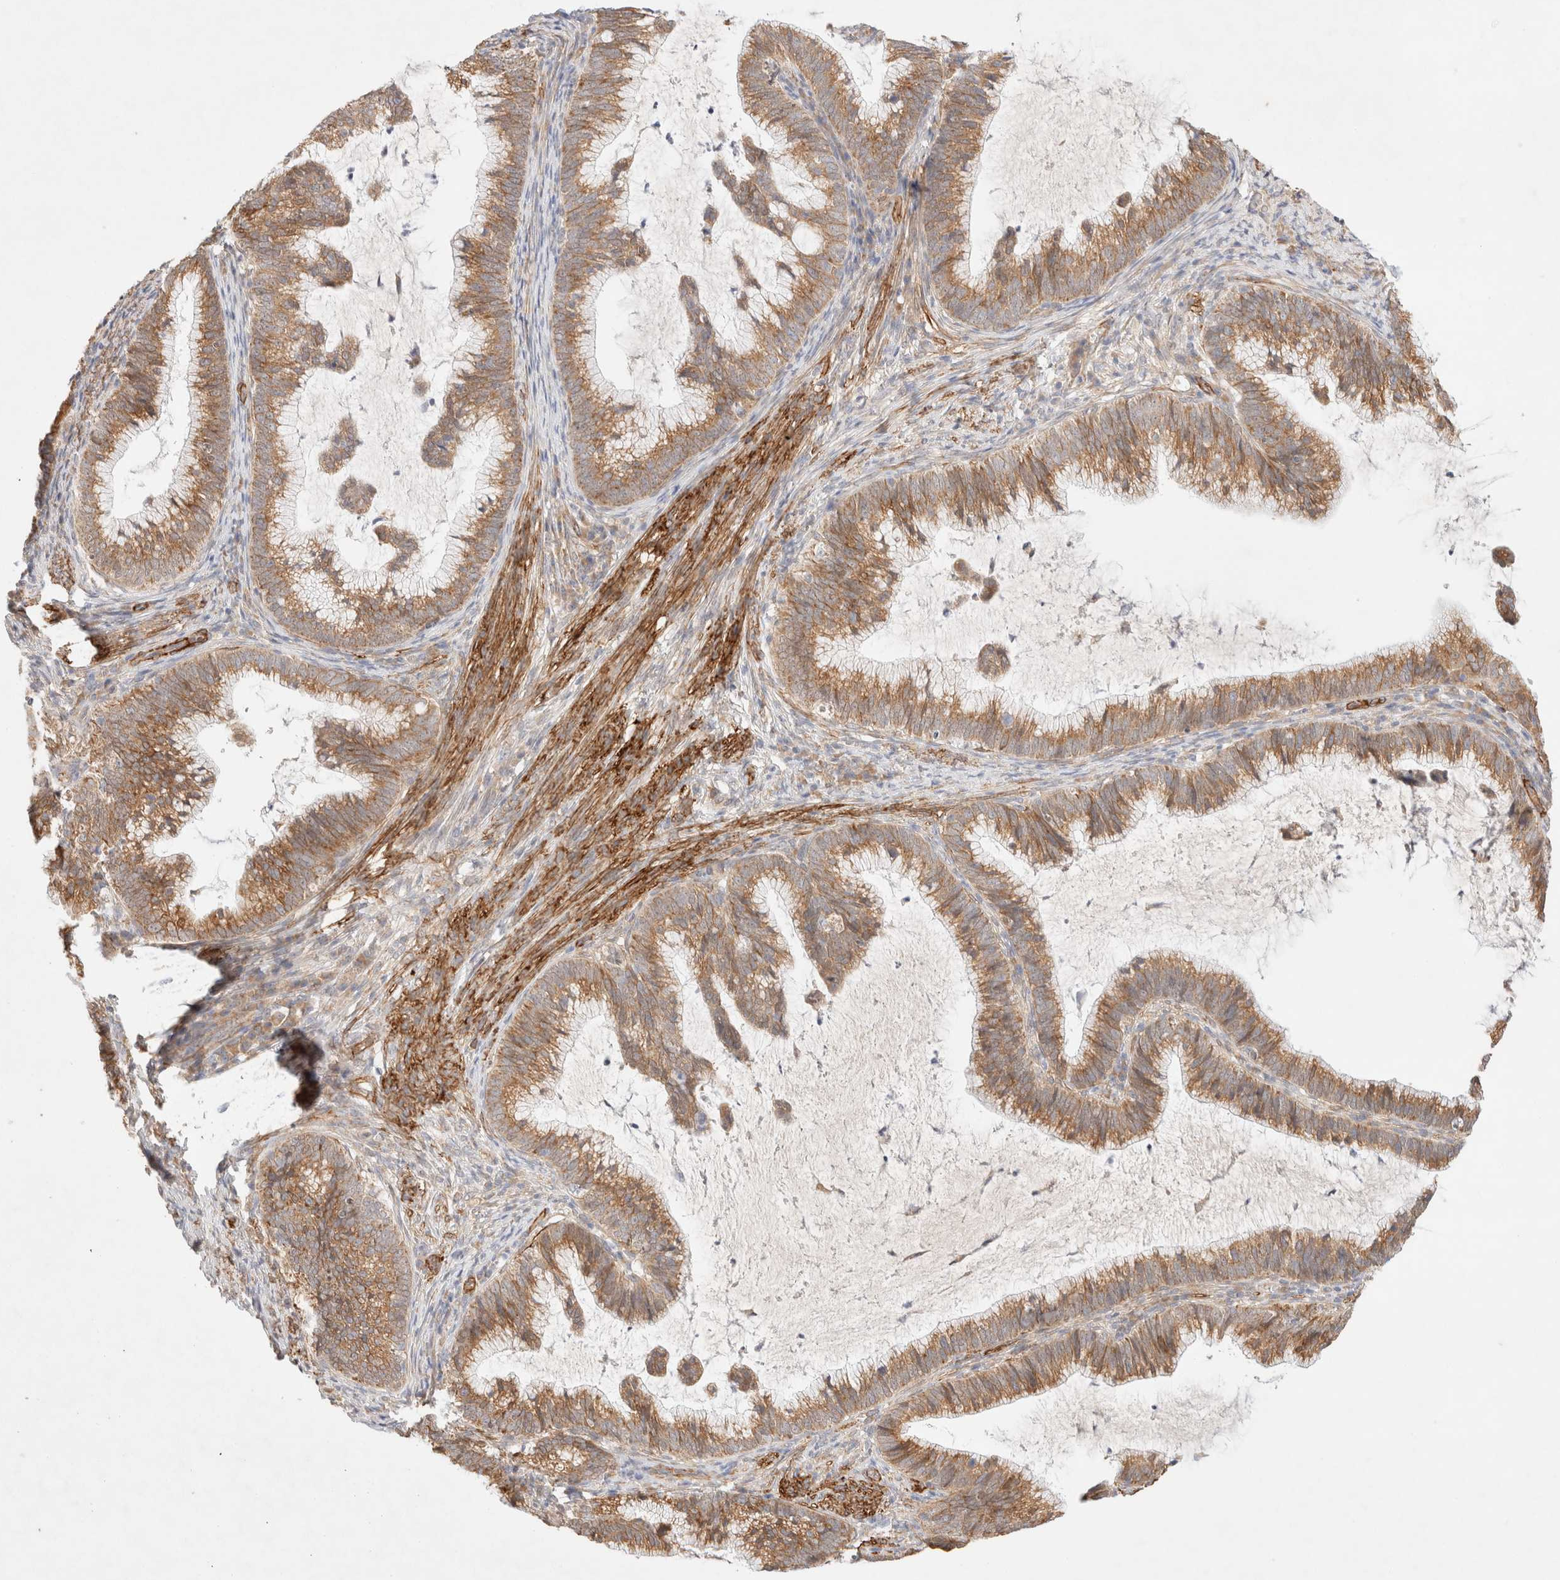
{"staining": {"intensity": "moderate", "quantity": ">75%", "location": "cytoplasmic/membranous"}, "tissue": "cervical cancer", "cell_type": "Tumor cells", "image_type": "cancer", "snomed": [{"axis": "morphology", "description": "Adenocarcinoma, NOS"}, {"axis": "topography", "description": "Cervix"}], "caption": "Moderate cytoplasmic/membranous protein expression is present in approximately >75% of tumor cells in cervical cancer.", "gene": "RRP15", "patient": {"sex": "female", "age": 36}}